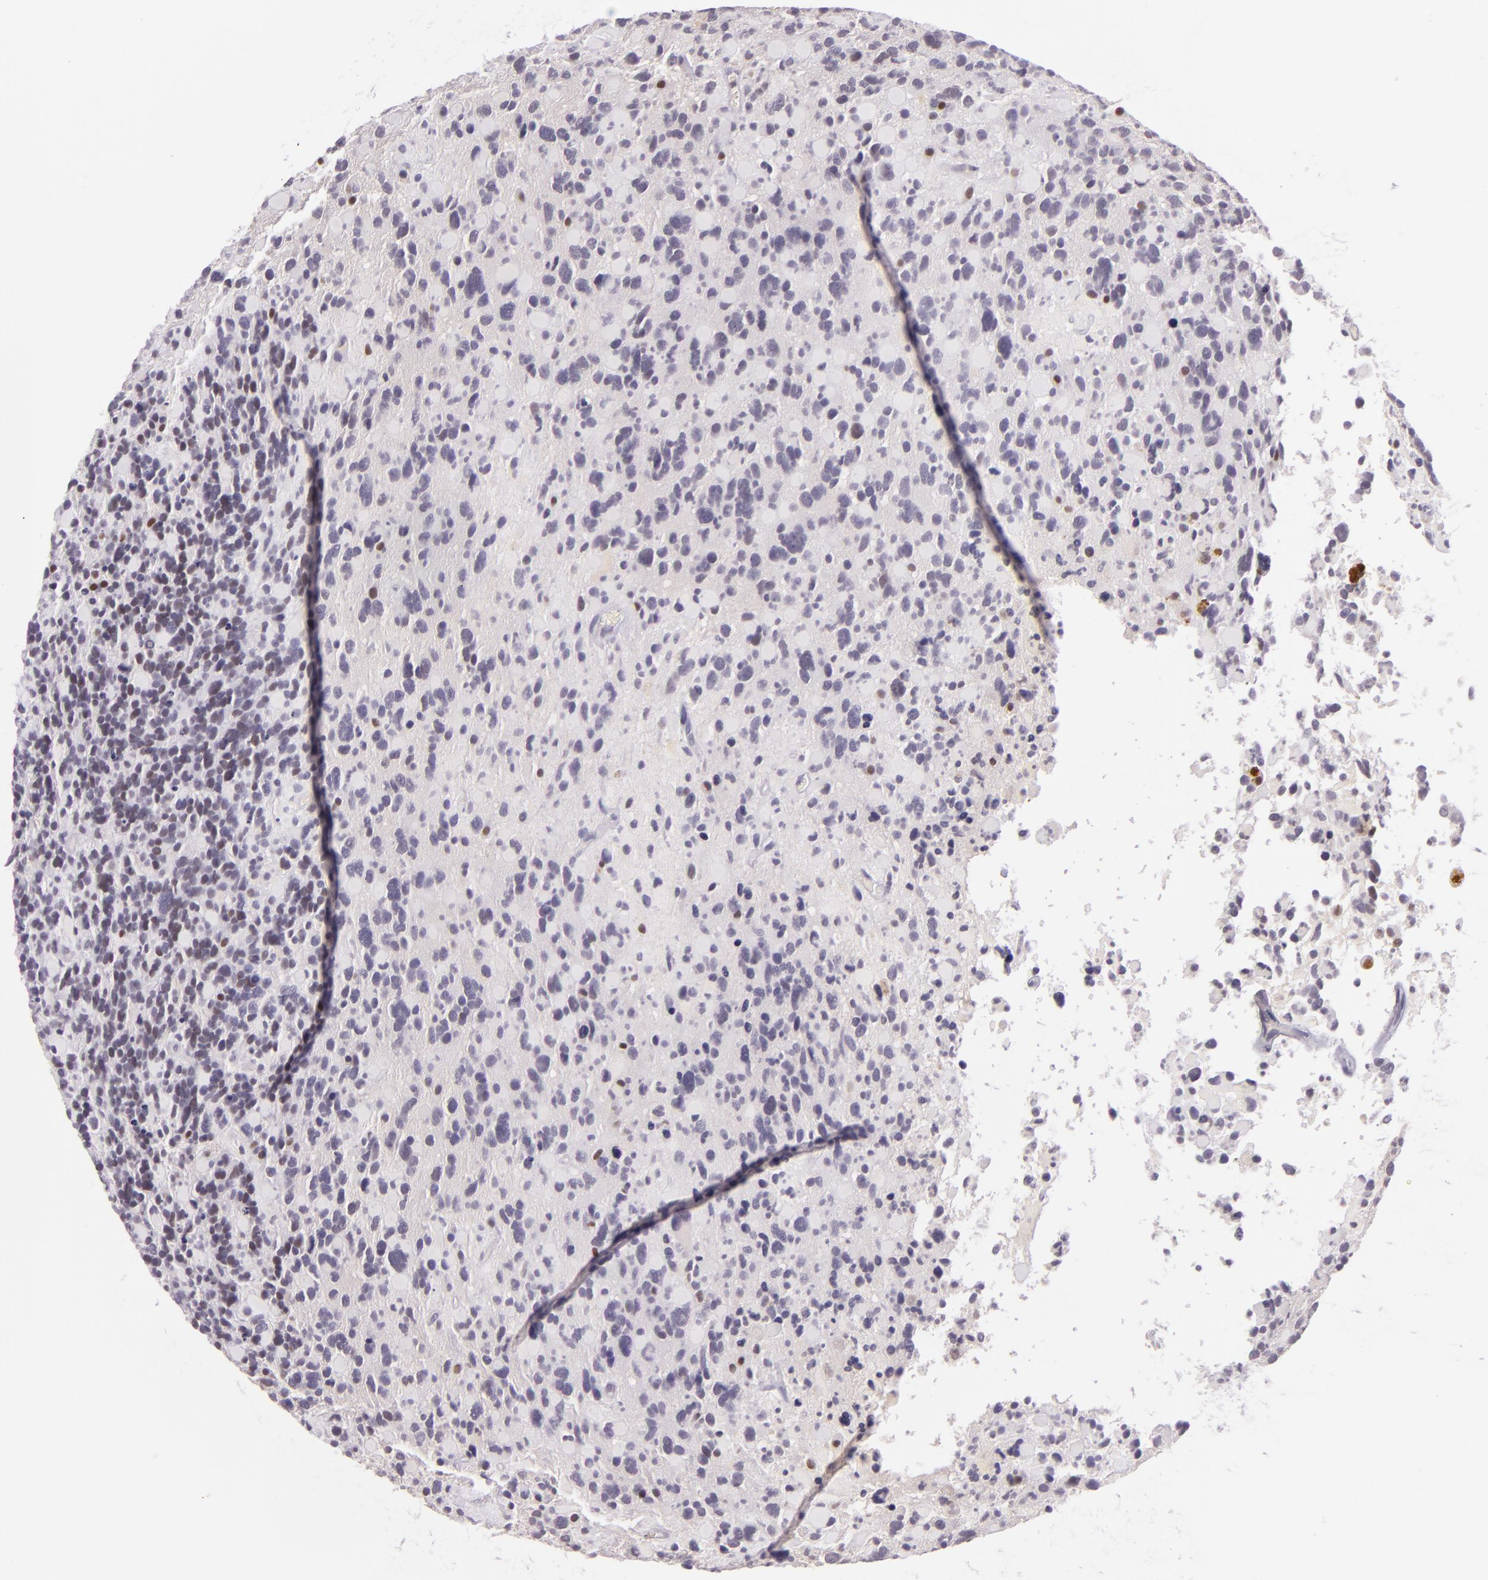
{"staining": {"intensity": "moderate", "quantity": "<25%", "location": "nuclear"}, "tissue": "glioma", "cell_type": "Tumor cells", "image_type": "cancer", "snomed": [{"axis": "morphology", "description": "Glioma, malignant, High grade"}, {"axis": "topography", "description": "Brain"}], "caption": "Immunohistochemical staining of malignant glioma (high-grade) exhibits low levels of moderate nuclear positivity in about <25% of tumor cells.", "gene": "CHEK2", "patient": {"sex": "female", "age": 37}}